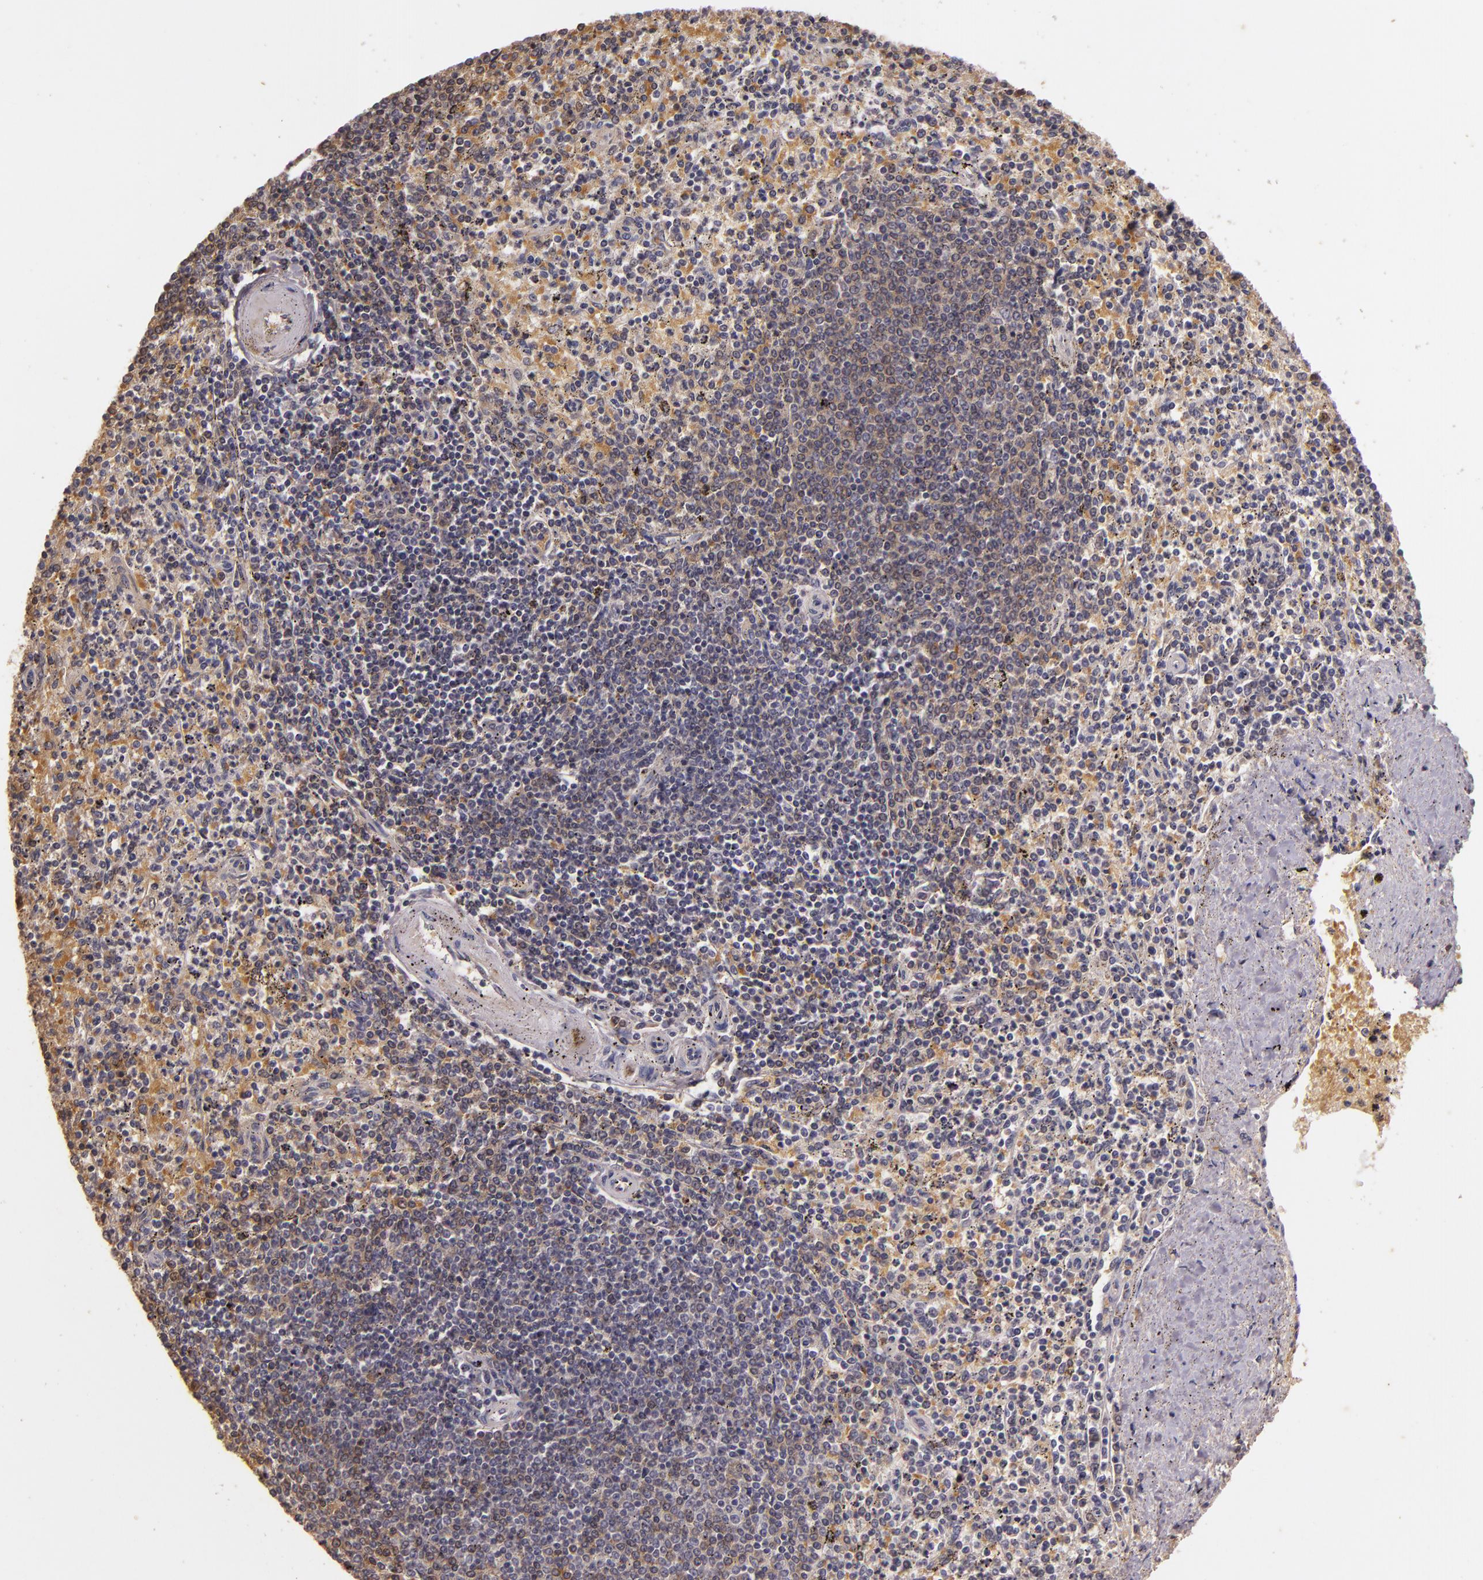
{"staining": {"intensity": "negative", "quantity": "none", "location": "none"}, "tissue": "spleen", "cell_type": "Cells in red pulp", "image_type": "normal", "snomed": [{"axis": "morphology", "description": "Normal tissue, NOS"}, {"axis": "topography", "description": "Spleen"}], "caption": "An immunohistochemistry (IHC) histopathology image of benign spleen is shown. There is no staining in cells in red pulp of spleen. Nuclei are stained in blue.", "gene": "TFF1", "patient": {"sex": "male", "age": 72}}